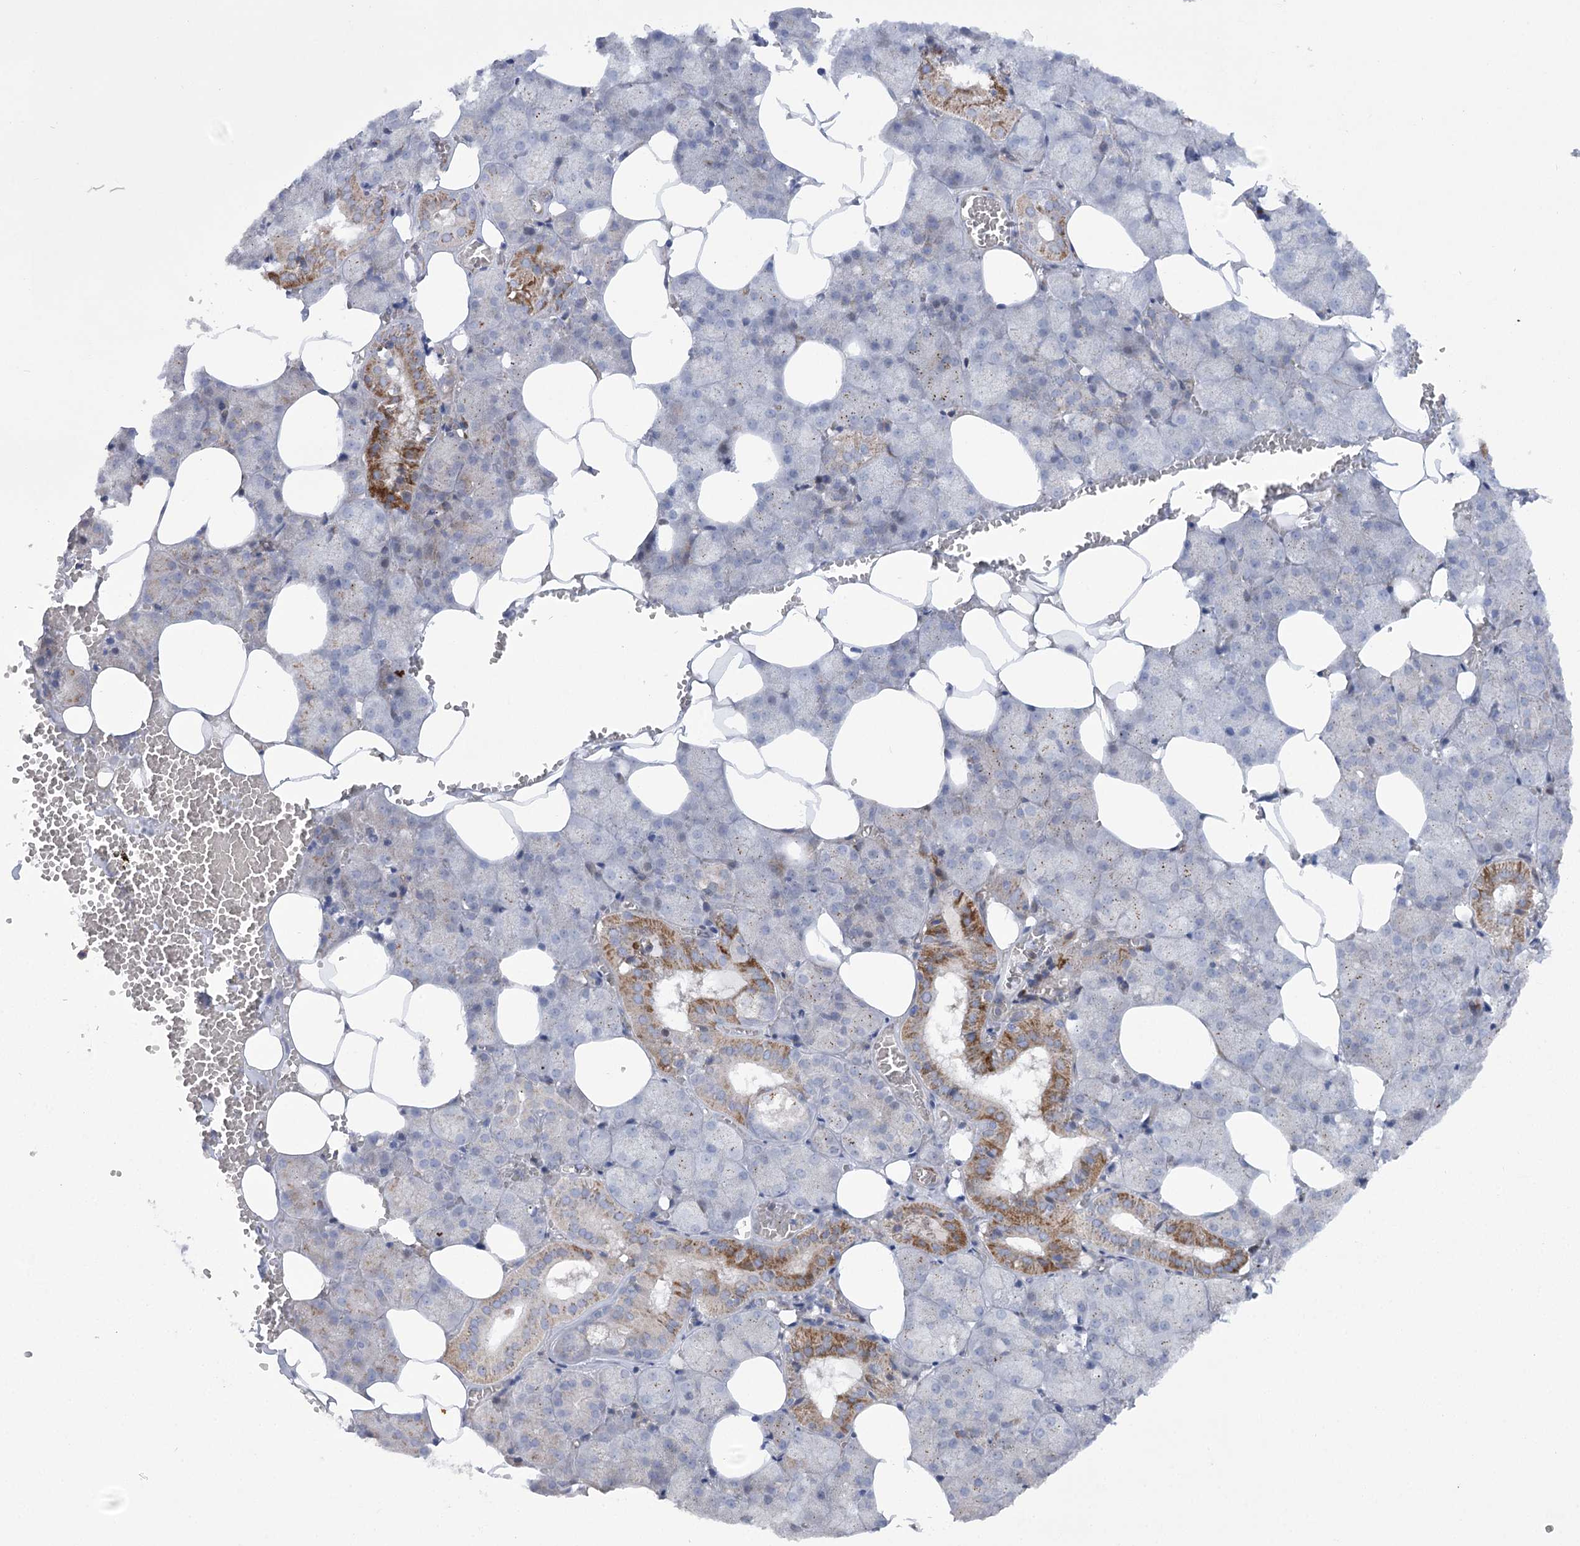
{"staining": {"intensity": "moderate", "quantity": "25%-75%", "location": "cytoplasmic/membranous"}, "tissue": "salivary gland", "cell_type": "Glandular cells", "image_type": "normal", "snomed": [{"axis": "morphology", "description": "Normal tissue, NOS"}, {"axis": "topography", "description": "Salivary gland"}], "caption": "A medium amount of moderate cytoplasmic/membranous staining is present in about 25%-75% of glandular cells in benign salivary gland. The staining was performed using DAB (3,3'-diaminobenzidine), with brown indicating positive protein expression. Nuclei are stained blue with hematoxylin.", "gene": "NME7", "patient": {"sex": "male", "age": 62}}